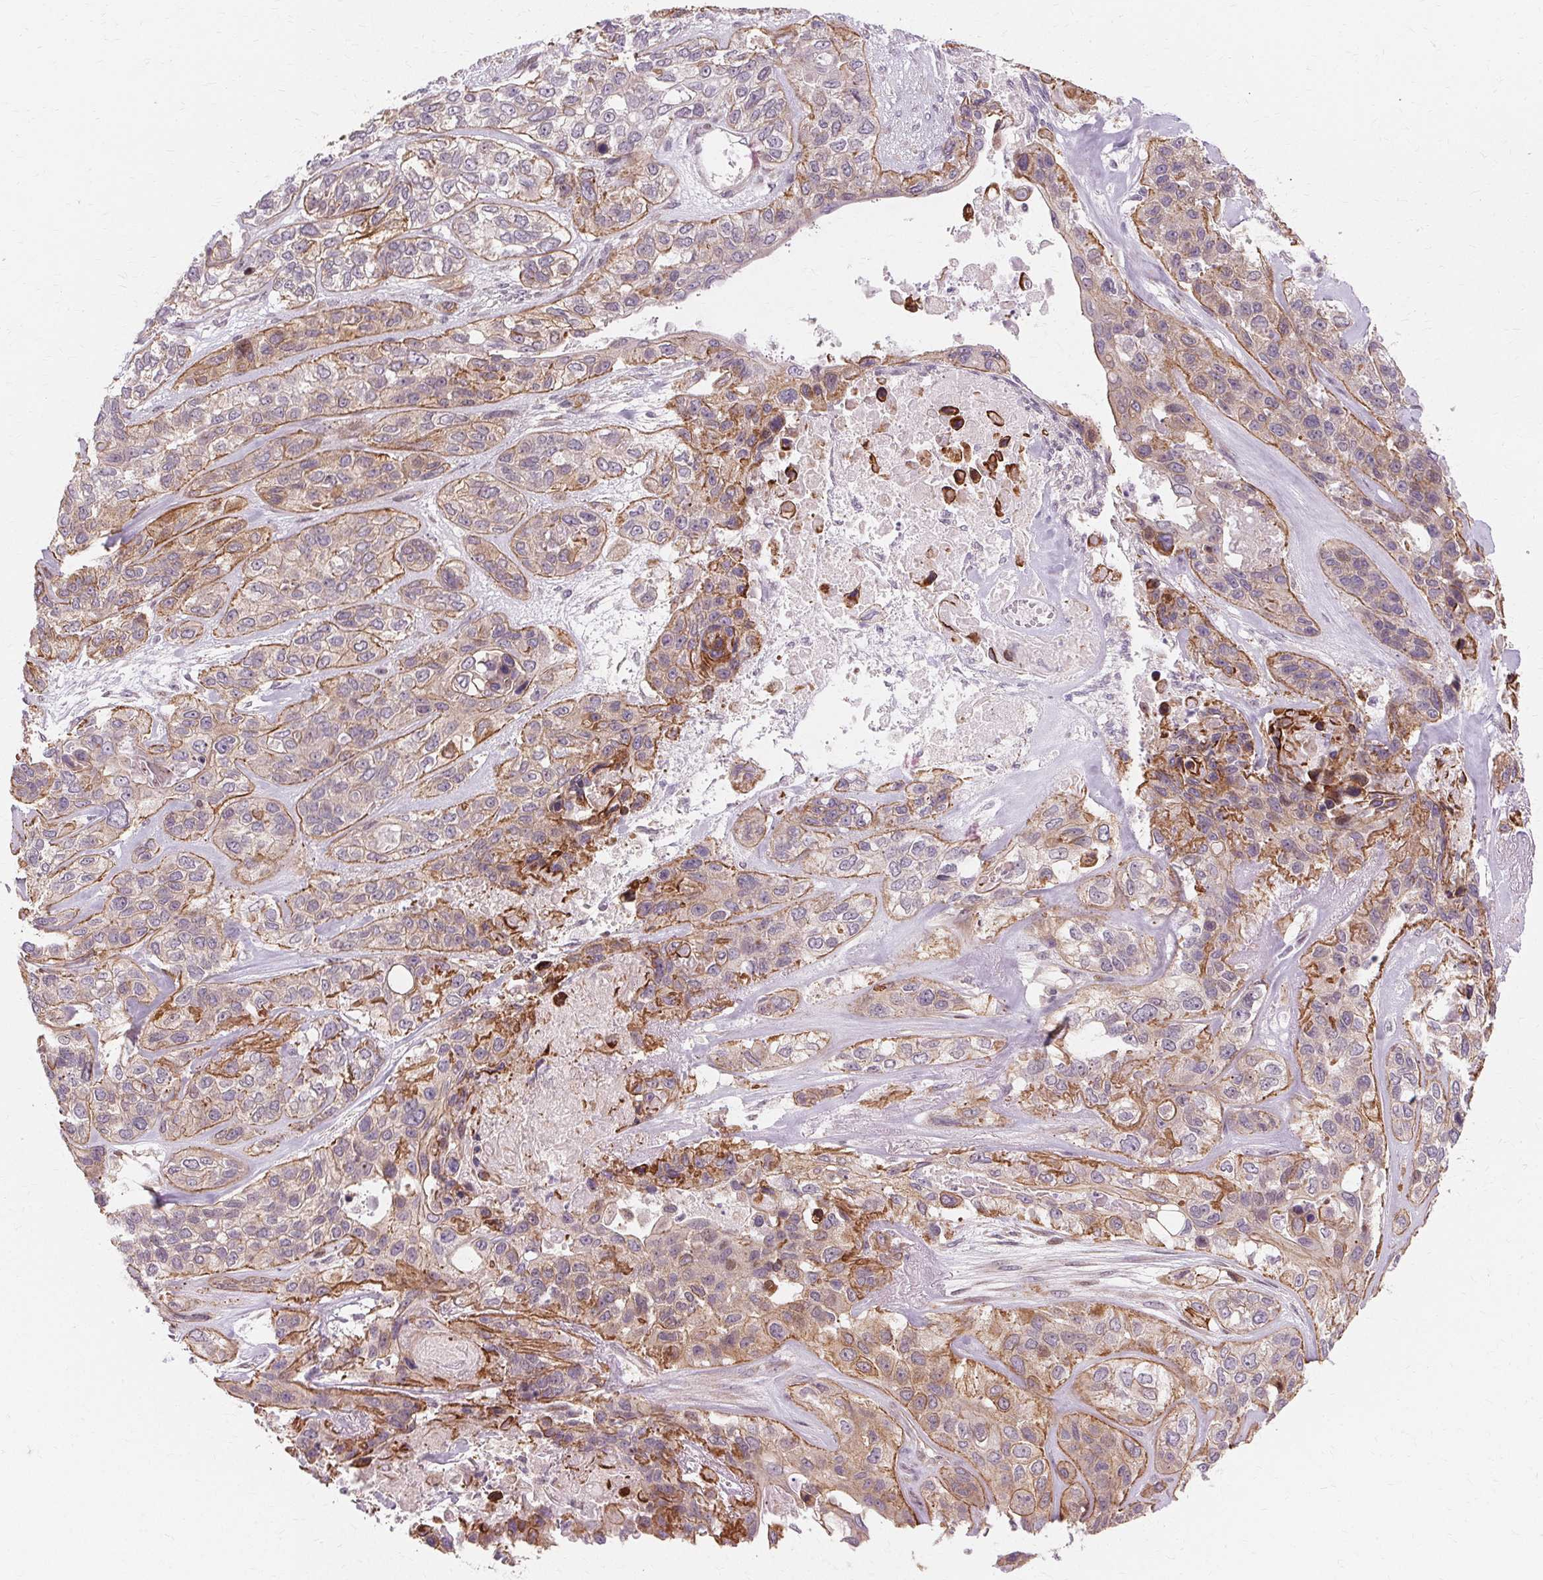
{"staining": {"intensity": "moderate", "quantity": "25%-75%", "location": "cytoplasmic/membranous"}, "tissue": "lung cancer", "cell_type": "Tumor cells", "image_type": "cancer", "snomed": [{"axis": "morphology", "description": "Squamous cell carcinoma, NOS"}, {"axis": "topography", "description": "Lung"}], "caption": "Human lung cancer stained with a protein marker exhibits moderate staining in tumor cells.", "gene": "USP8", "patient": {"sex": "female", "age": 70}}